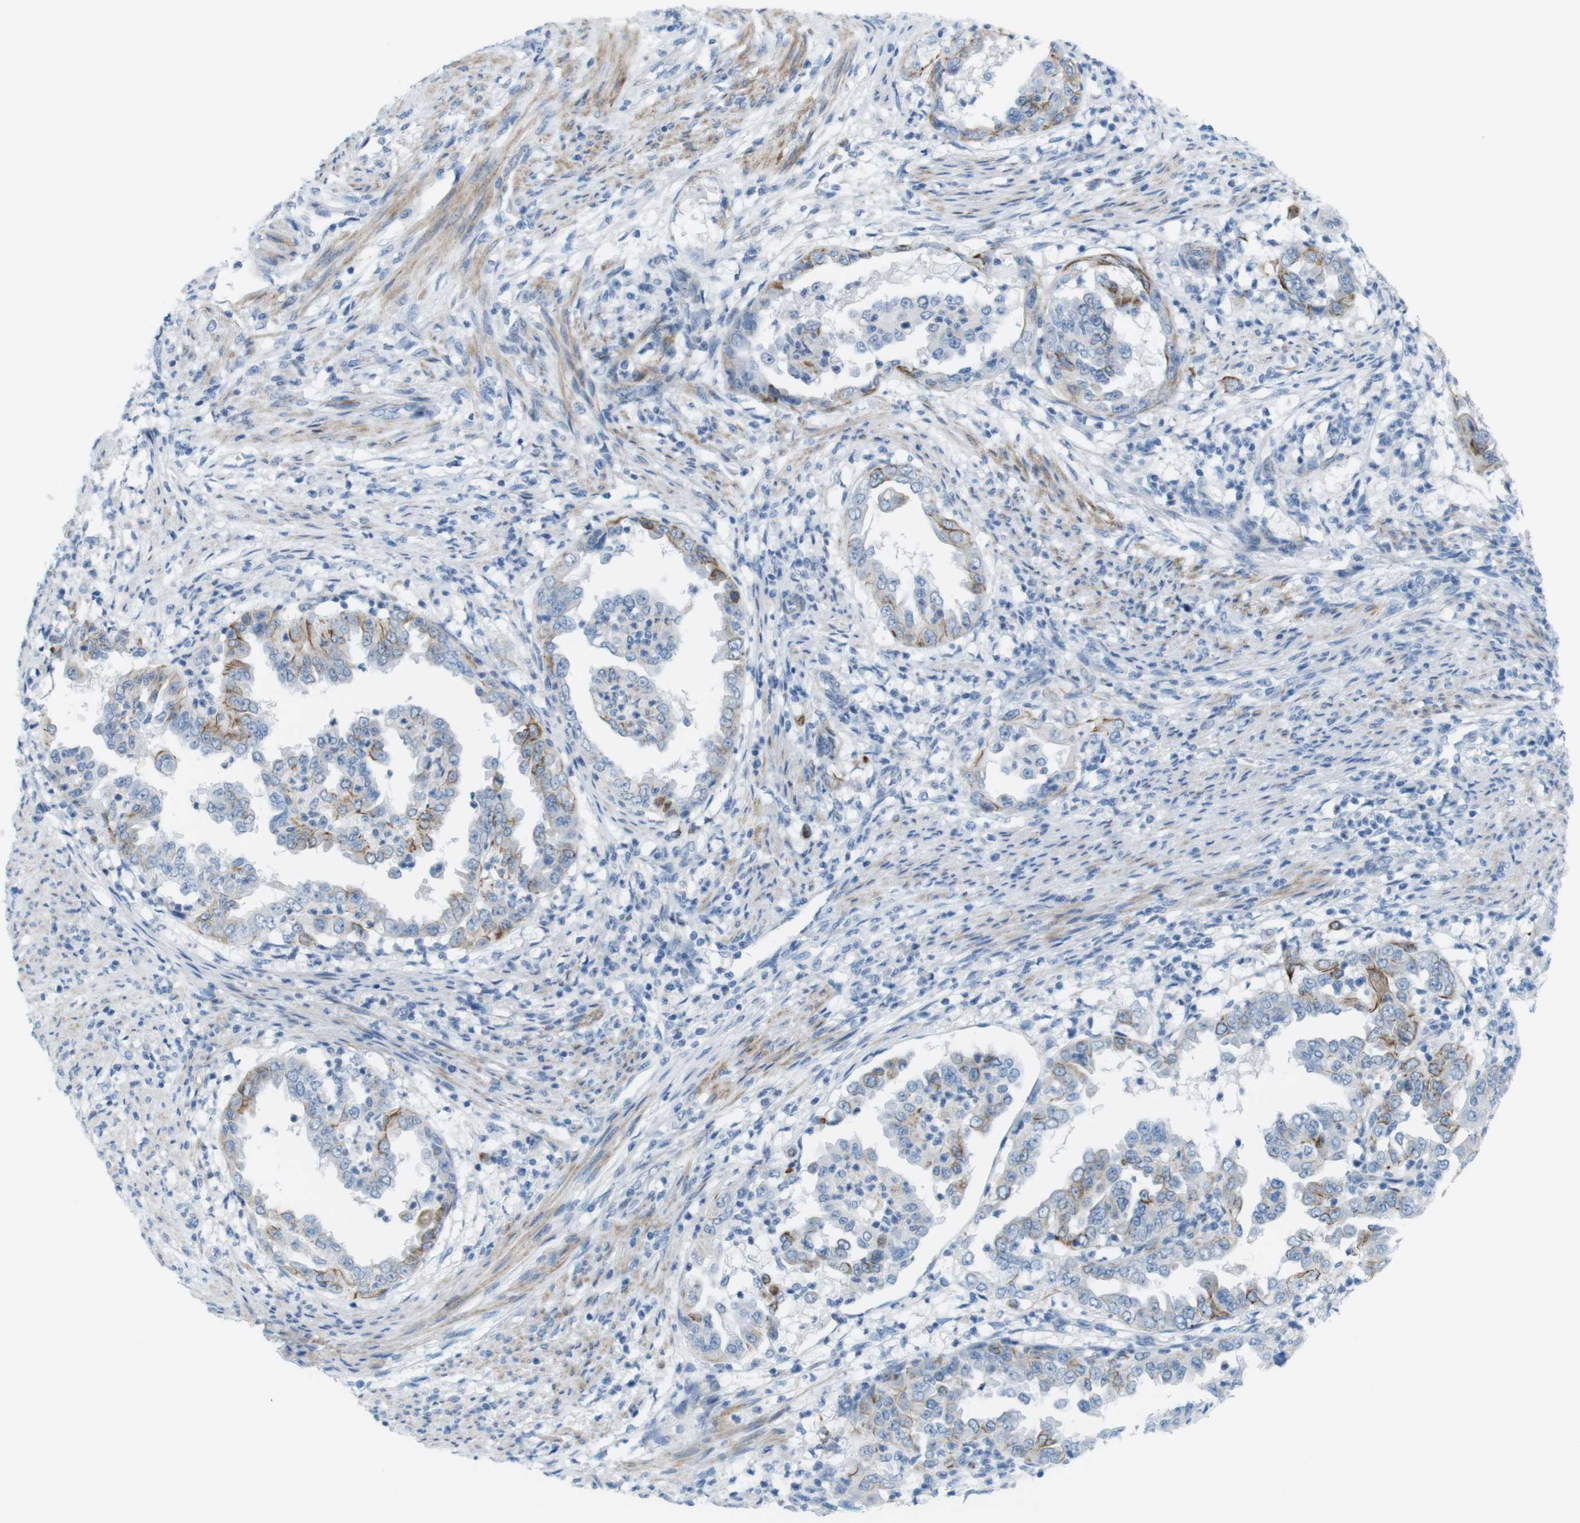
{"staining": {"intensity": "moderate", "quantity": "<25%", "location": "cytoplasmic/membranous"}, "tissue": "endometrial cancer", "cell_type": "Tumor cells", "image_type": "cancer", "snomed": [{"axis": "morphology", "description": "Adenocarcinoma, NOS"}, {"axis": "topography", "description": "Endometrium"}], "caption": "Protein analysis of adenocarcinoma (endometrial) tissue demonstrates moderate cytoplasmic/membranous positivity in approximately <25% of tumor cells.", "gene": "MYH9", "patient": {"sex": "female", "age": 85}}